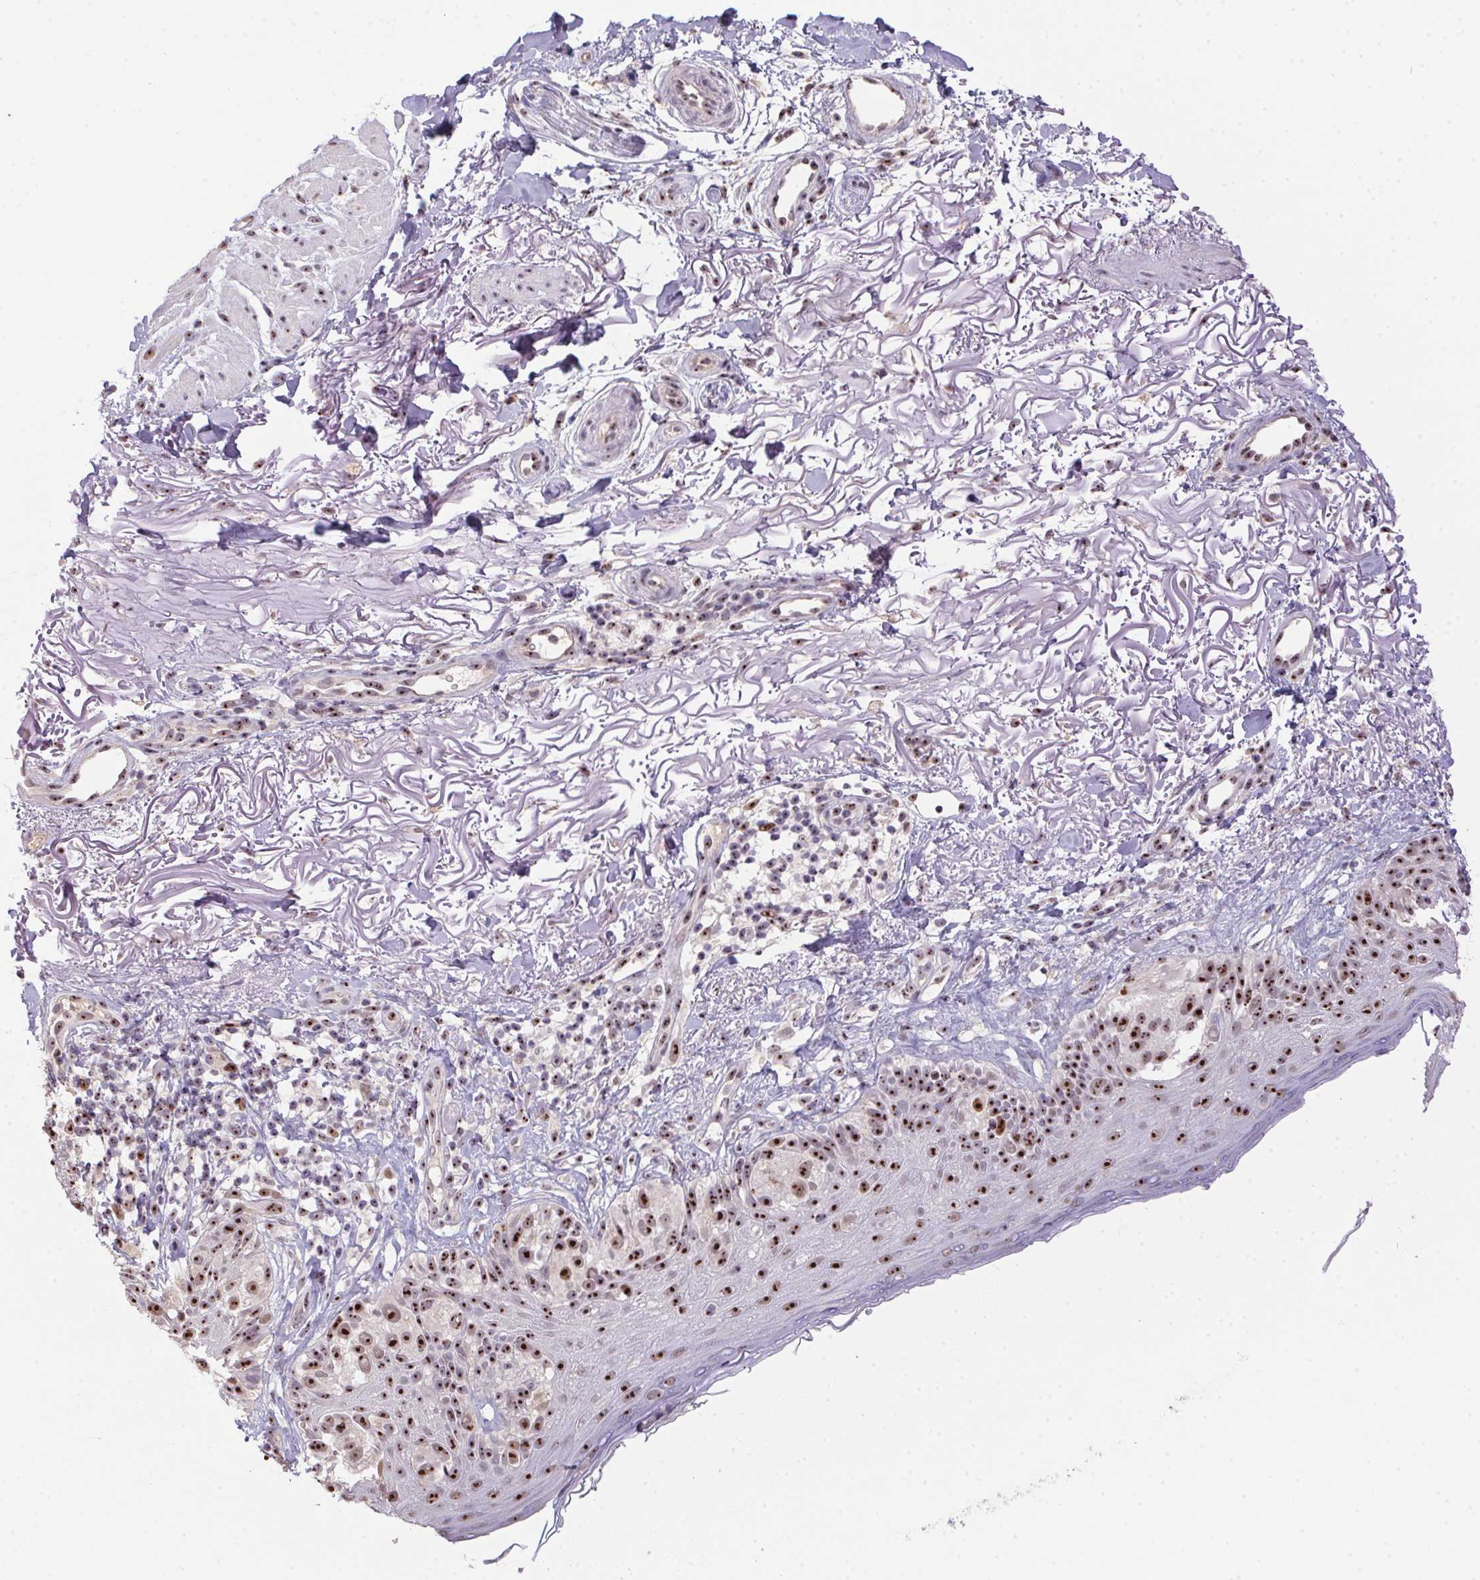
{"staining": {"intensity": "strong", "quantity": ">75%", "location": "nuclear"}, "tissue": "melanoma", "cell_type": "Tumor cells", "image_type": "cancer", "snomed": [{"axis": "morphology", "description": "Malignant melanoma, NOS"}, {"axis": "topography", "description": "Skin"}], "caption": "Immunohistochemistry (IHC) of malignant melanoma displays high levels of strong nuclear expression in about >75% of tumor cells. Nuclei are stained in blue.", "gene": "BATF2", "patient": {"sex": "female", "age": 86}}